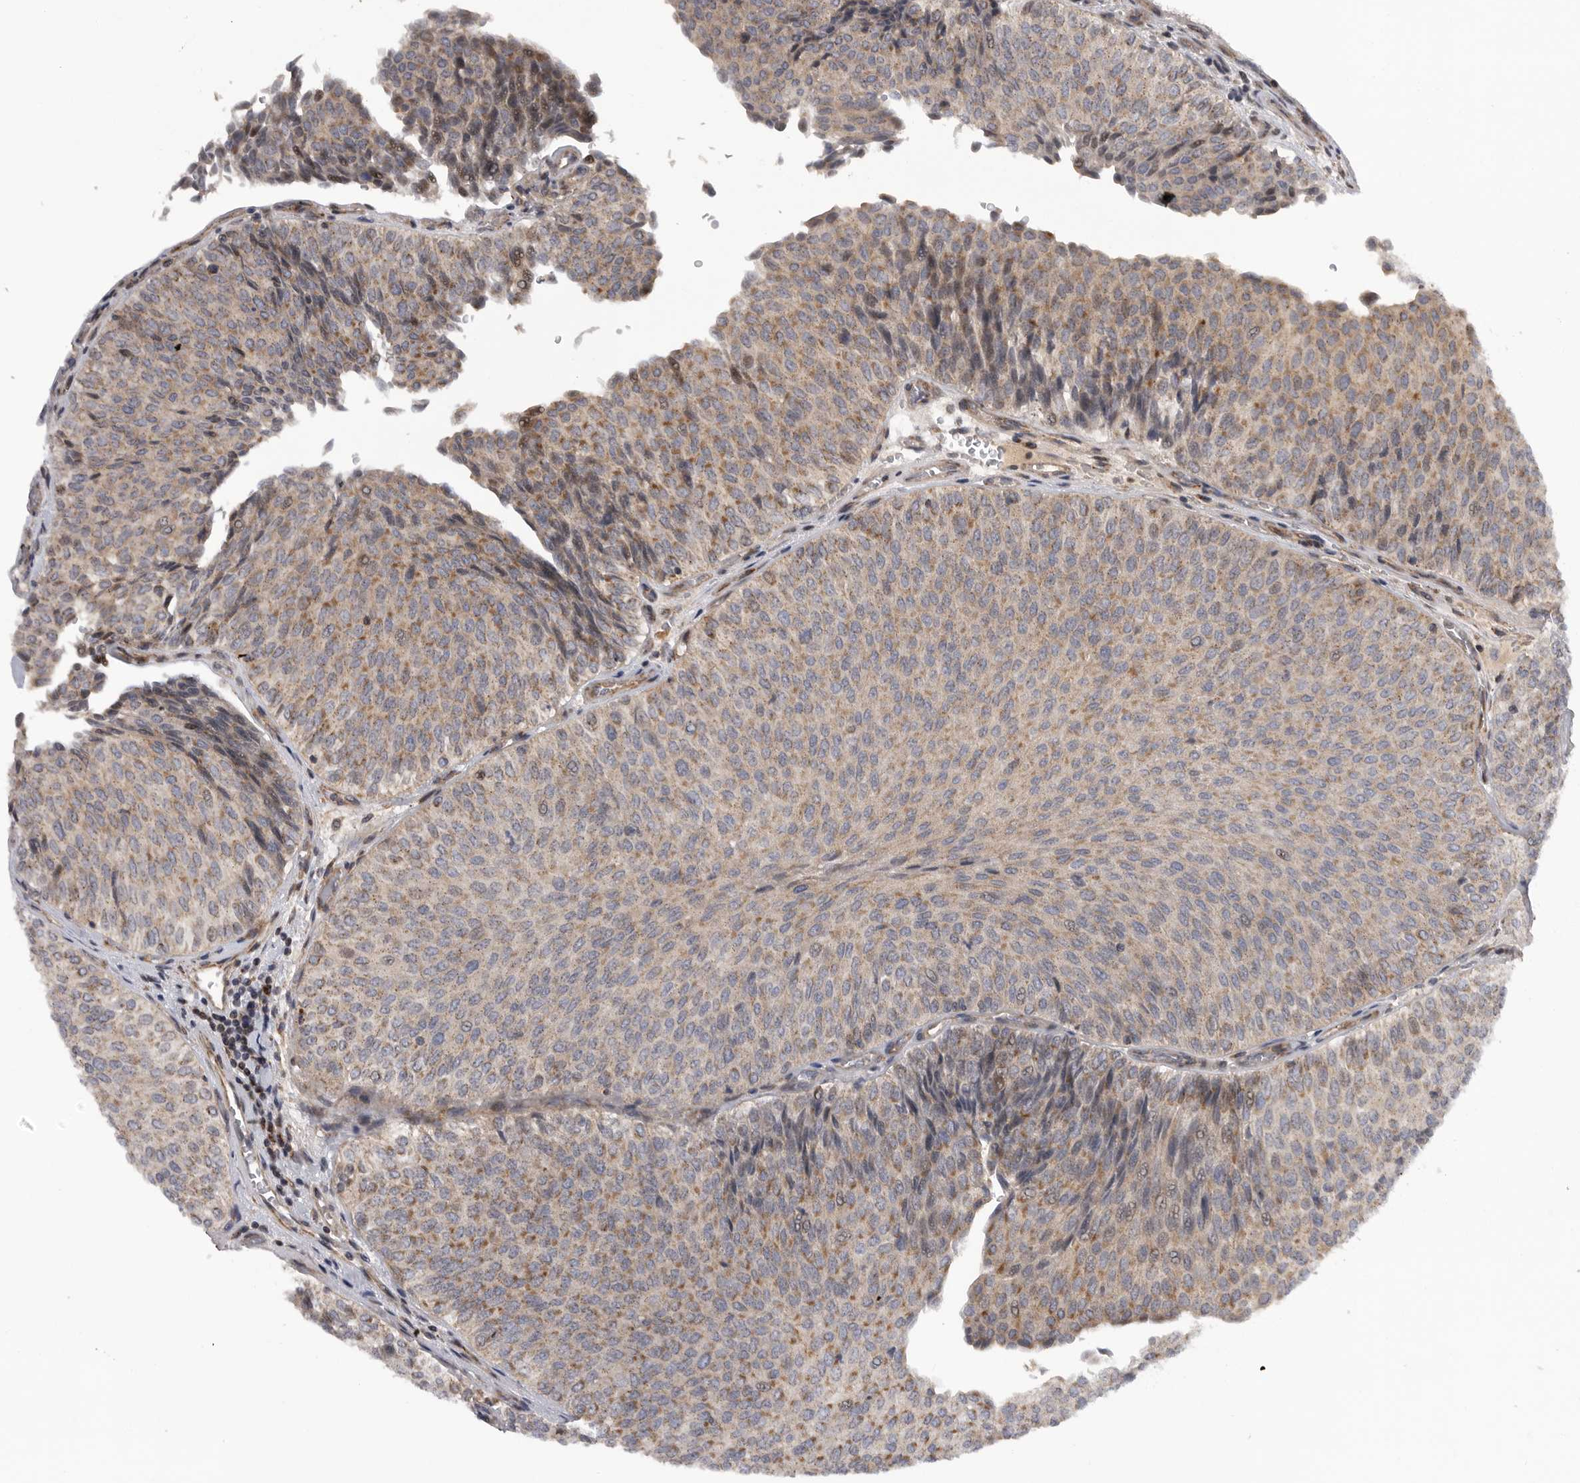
{"staining": {"intensity": "moderate", "quantity": "25%-75%", "location": "cytoplasmic/membranous"}, "tissue": "urothelial cancer", "cell_type": "Tumor cells", "image_type": "cancer", "snomed": [{"axis": "morphology", "description": "Urothelial carcinoma, Low grade"}, {"axis": "topography", "description": "Urinary bladder"}], "caption": "Urothelial cancer stained with a protein marker demonstrates moderate staining in tumor cells.", "gene": "TMPRSS11F", "patient": {"sex": "male", "age": 78}}